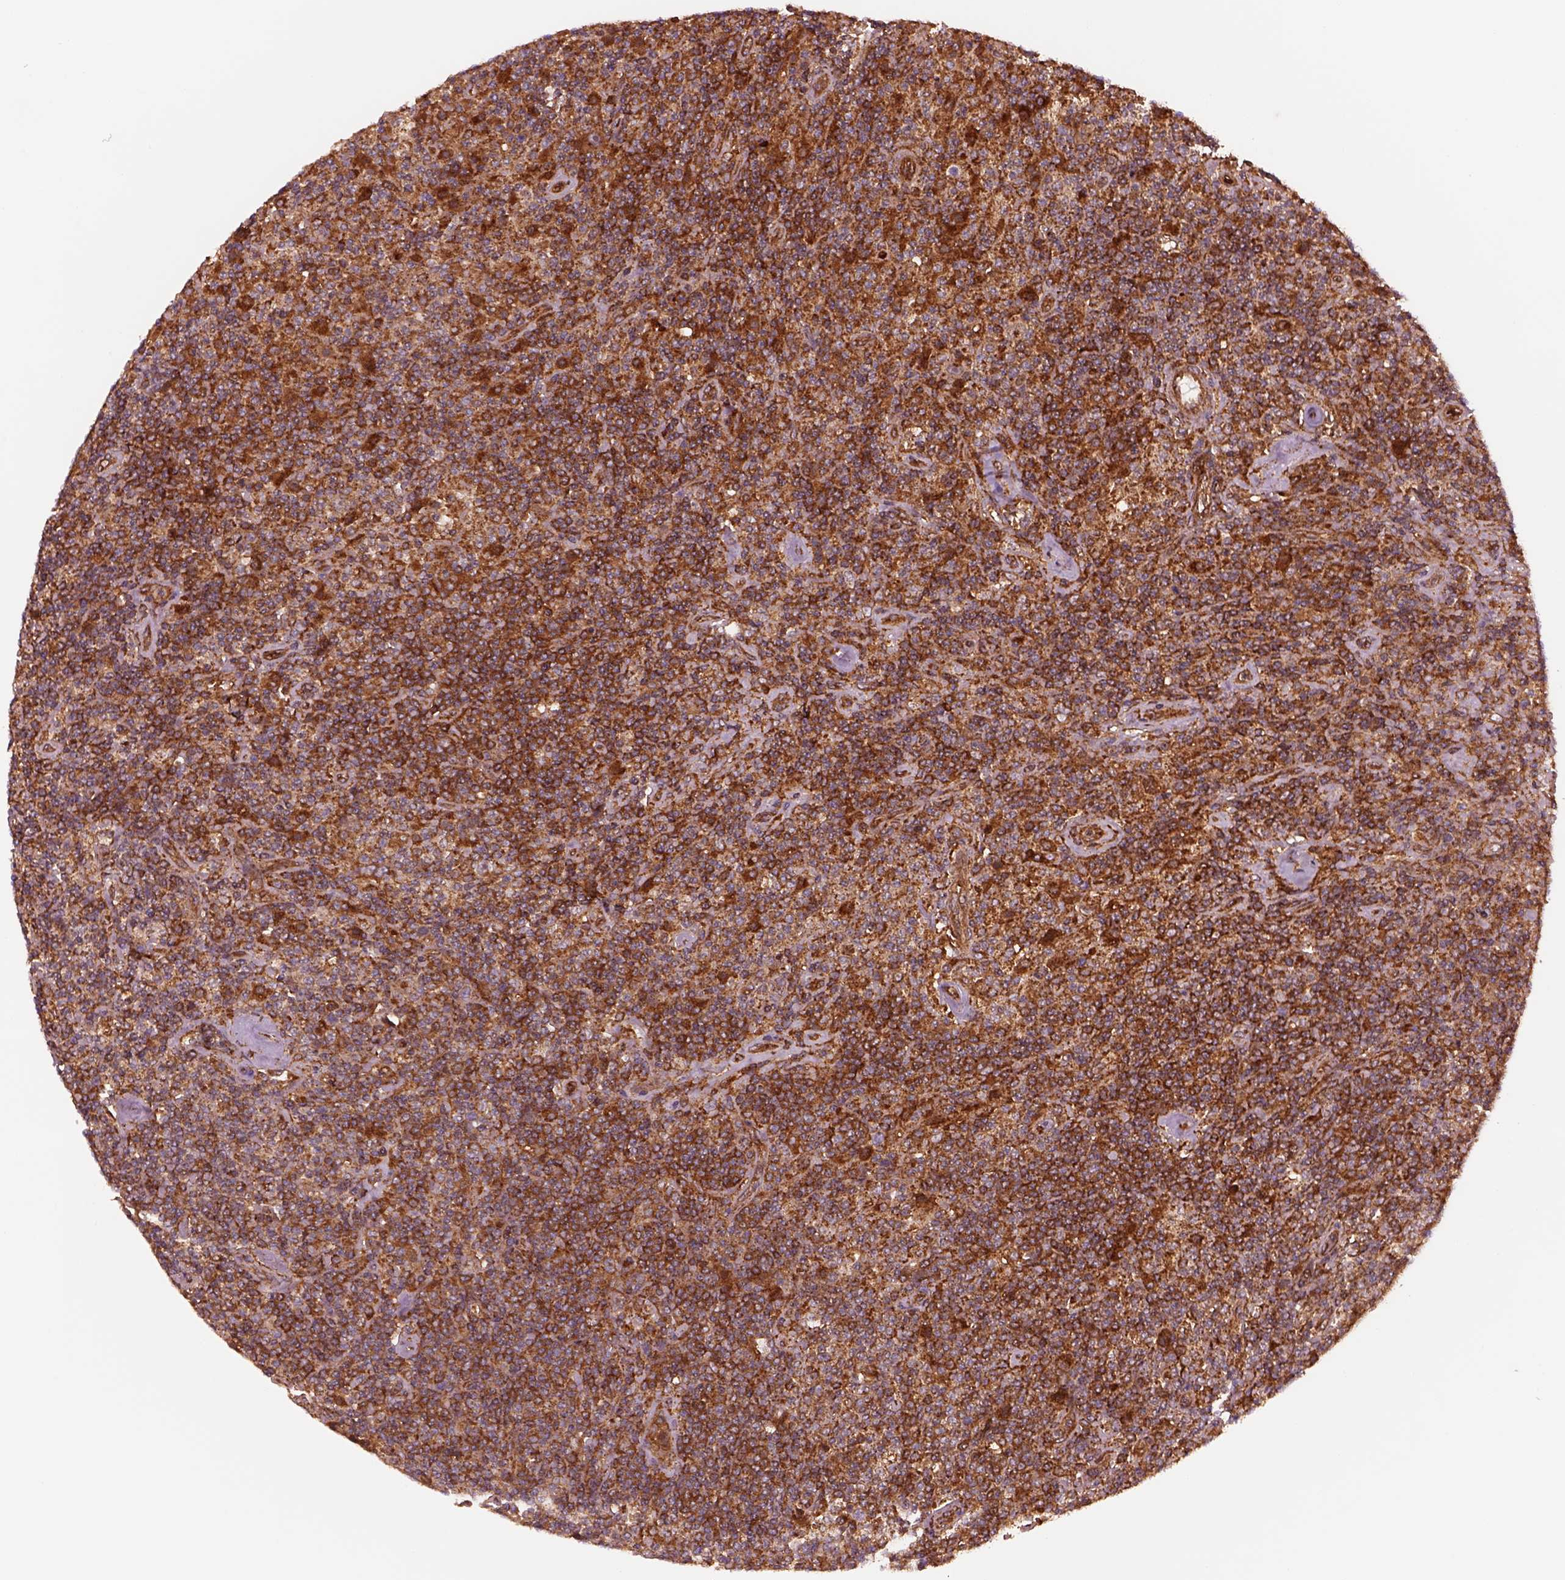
{"staining": {"intensity": "strong", "quantity": ">75%", "location": "cytoplasmic/membranous"}, "tissue": "lymphoma", "cell_type": "Tumor cells", "image_type": "cancer", "snomed": [{"axis": "morphology", "description": "Hodgkin's disease, NOS"}, {"axis": "topography", "description": "Lymph node"}], "caption": "DAB (3,3'-diaminobenzidine) immunohistochemical staining of human lymphoma shows strong cytoplasmic/membranous protein expression in about >75% of tumor cells.", "gene": "WASHC2A", "patient": {"sex": "male", "age": 70}}